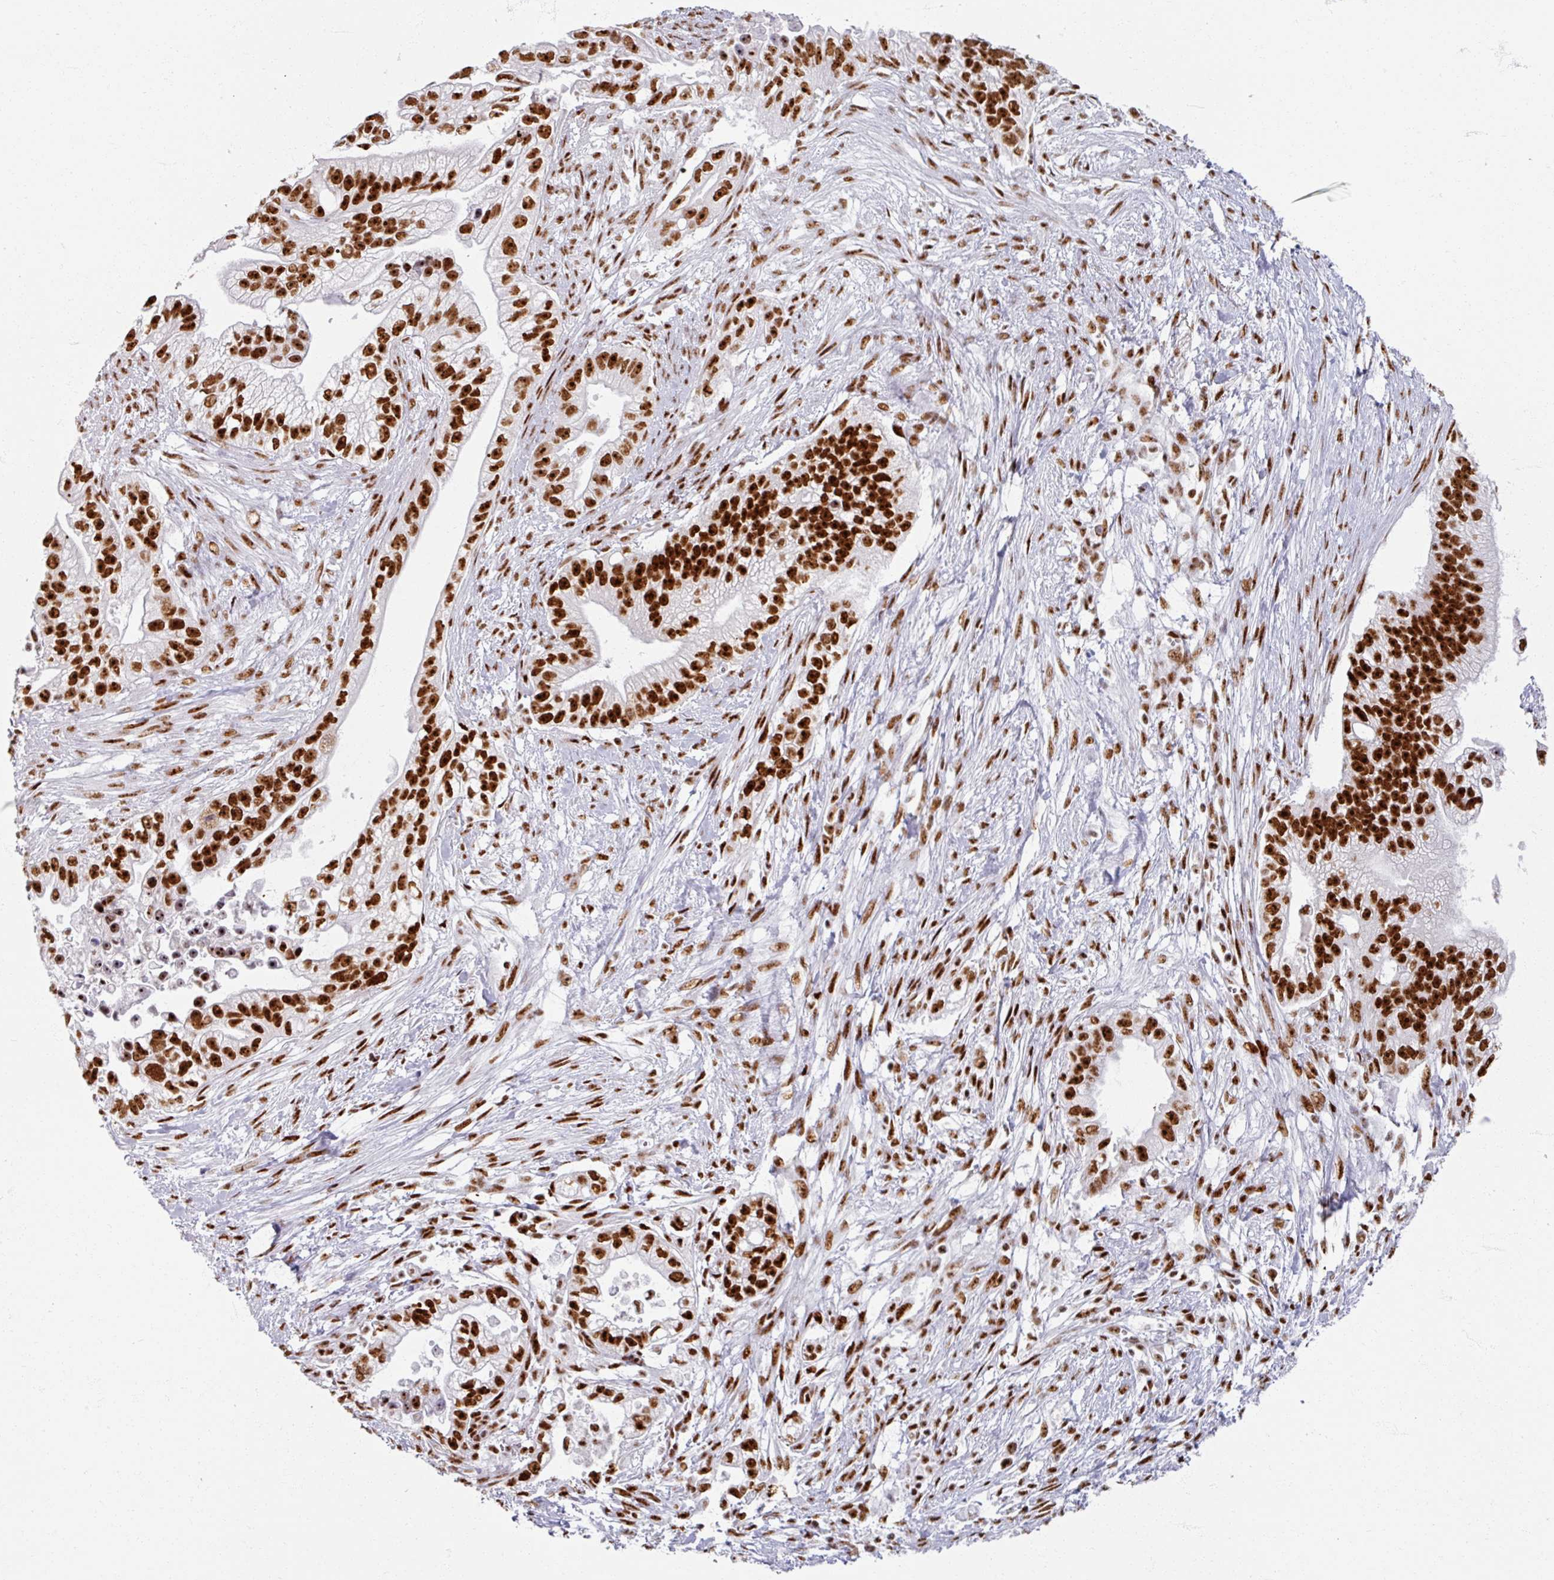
{"staining": {"intensity": "strong", "quantity": ">75%", "location": "nuclear"}, "tissue": "pancreatic cancer", "cell_type": "Tumor cells", "image_type": "cancer", "snomed": [{"axis": "morphology", "description": "Adenocarcinoma, NOS"}, {"axis": "topography", "description": "Pancreas"}], "caption": "Immunohistochemistry (IHC) of pancreatic cancer displays high levels of strong nuclear positivity in approximately >75% of tumor cells.", "gene": "ADAR", "patient": {"sex": "male", "age": 70}}